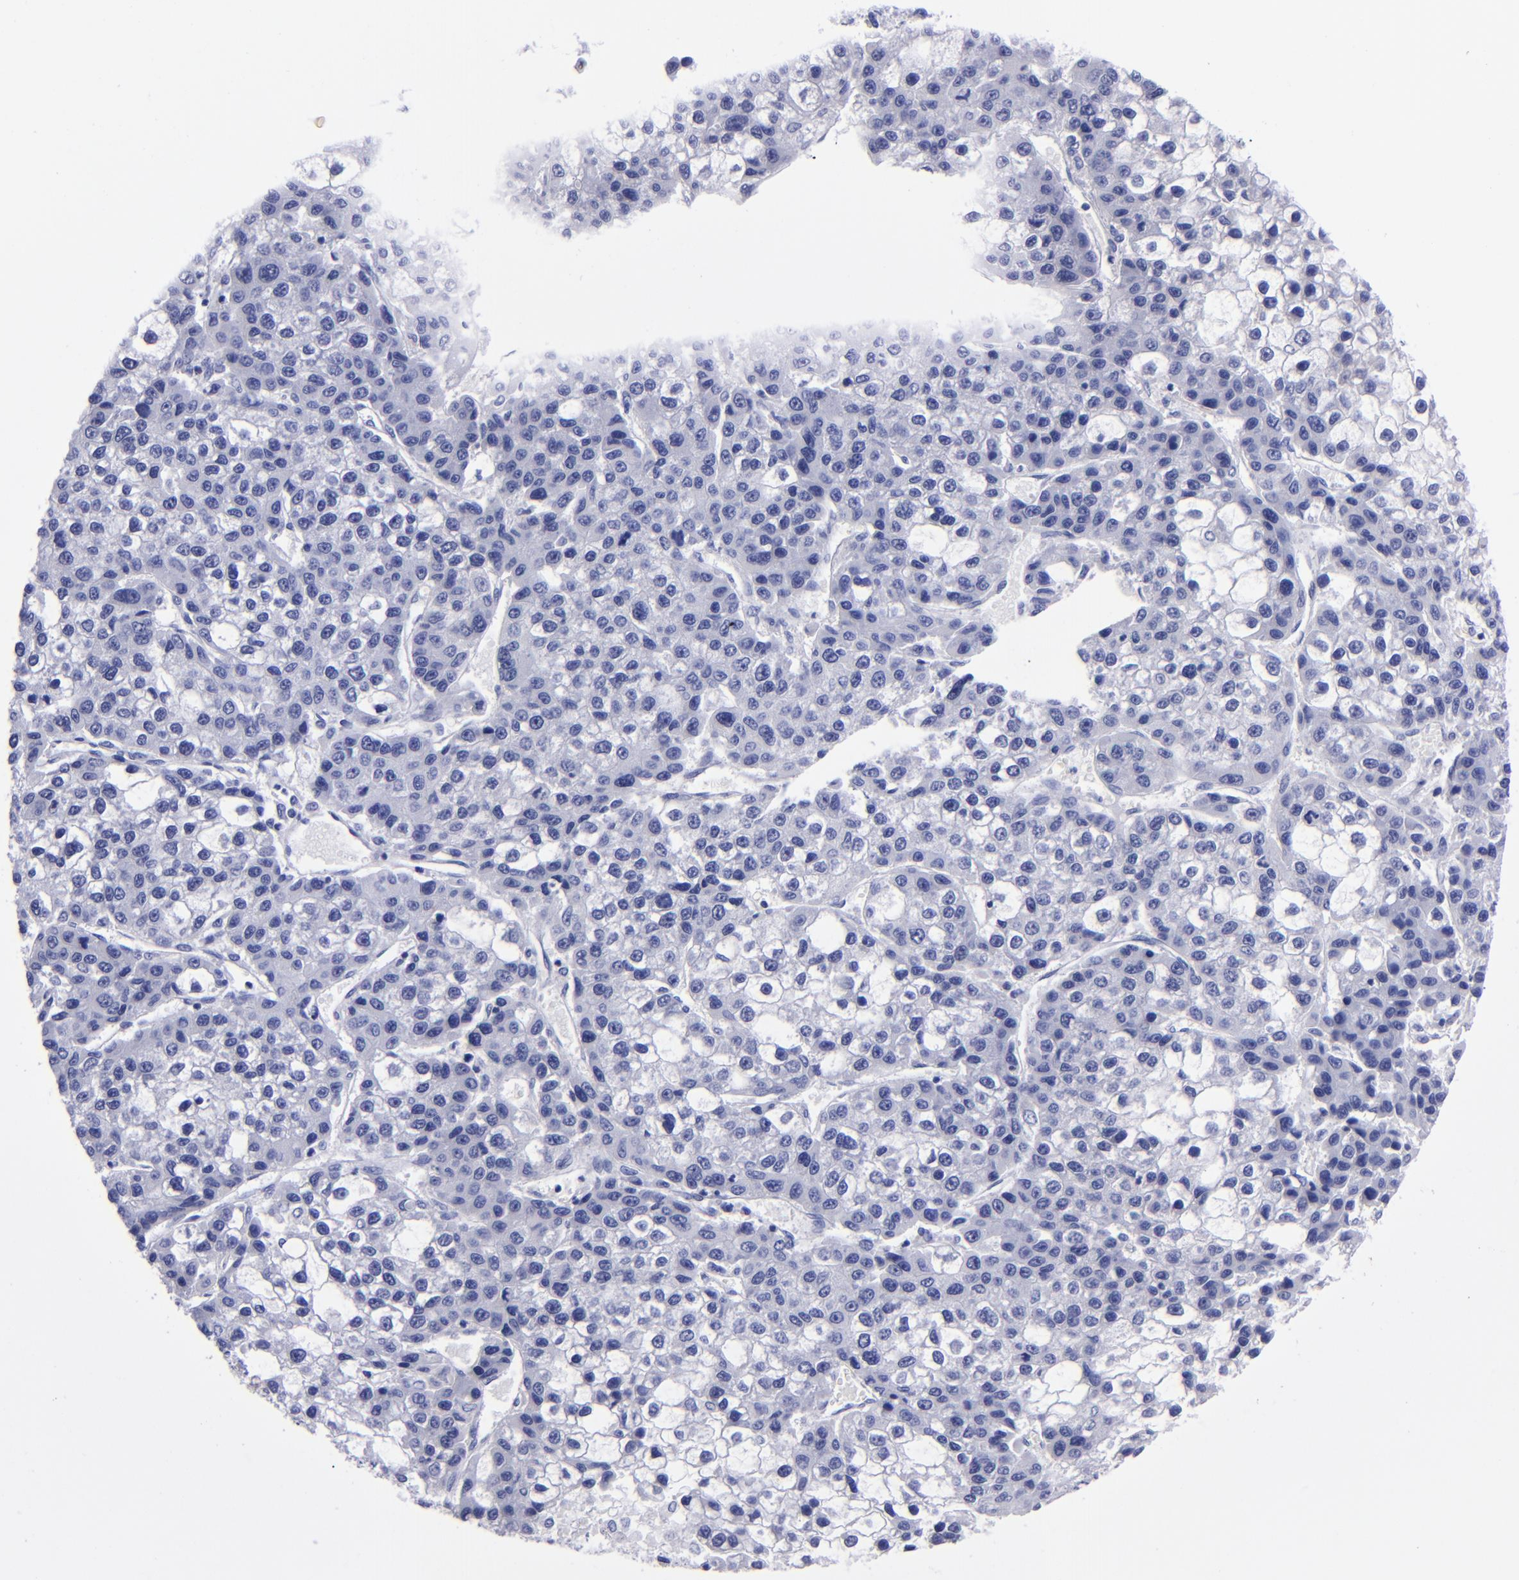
{"staining": {"intensity": "negative", "quantity": "none", "location": "none"}, "tissue": "liver cancer", "cell_type": "Tumor cells", "image_type": "cancer", "snomed": [{"axis": "morphology", "description": "Carcinoma, Hepatocellular, NOS"}, {"axis": "topography", "description": "Liver"}], "caption": "A micrograph of hepatocellular carcinoma (liver) stained for a protein reveals no brown staining in tumor cells.", "gene": "CD37", "patient": {"sex": "female", "age": 66}}